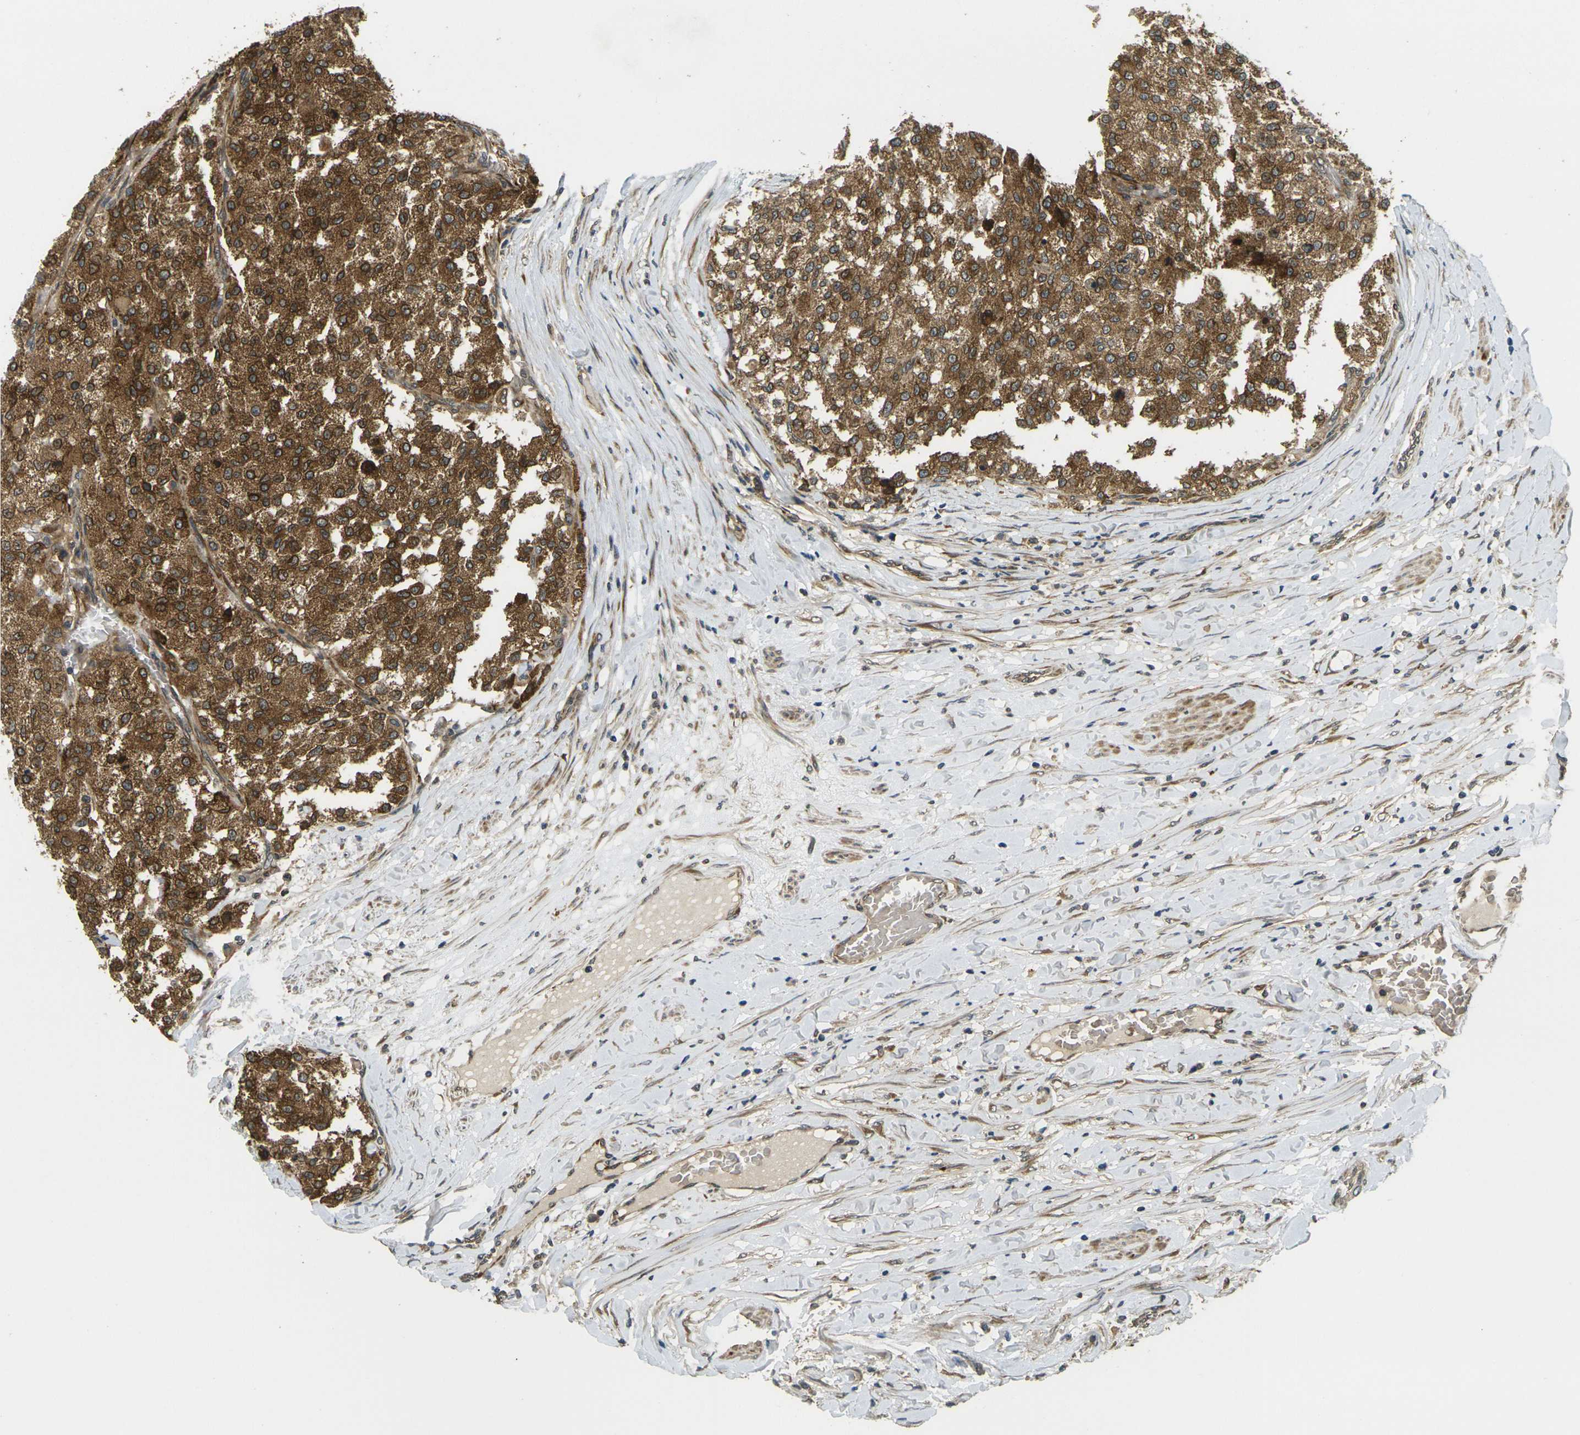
{"staining": {"intensity": "strong", "quantity": ">75%", "location": "cytoplasmic/membranous"}, "tissue": "testis cancer", "cell_type": "Tumor cells", "image_type": "cancer", "snomed": [{"axis": "morphology", "description": "Seminoma, NOS"}, {"axis": "topography", "description": "Testis"}], "caption": "Testis cancer (seminoma) stained with a brown dye shows strong cytoplasmic/membranous positive expression in approximately >75% of tumor cells.", "gene": "FUT11", "patient": {"sex": "male", "age": 59}}